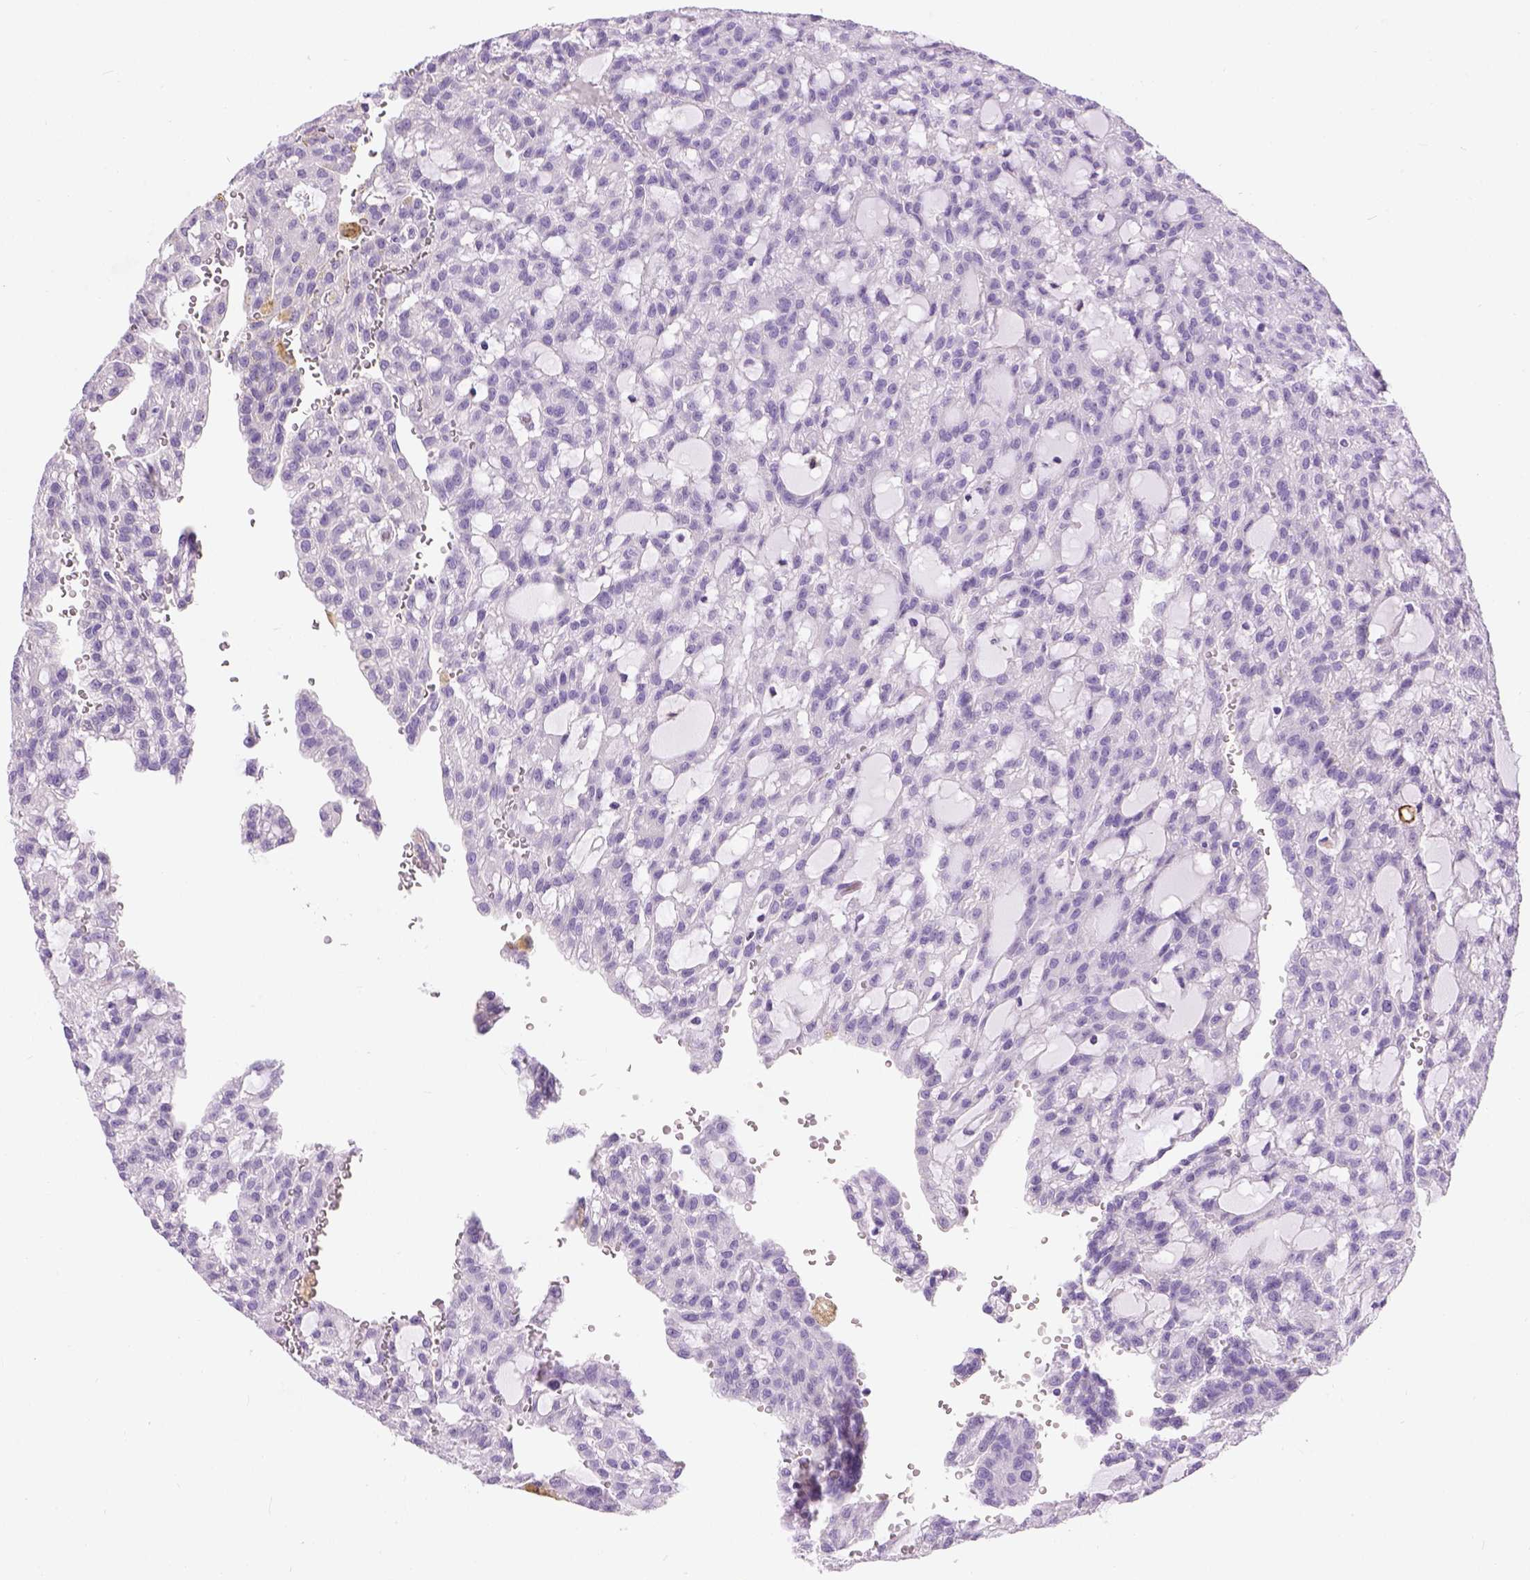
{"staining": {"intensity": "negative", "quantity": "none", "location": "none"}, "tissue": "renal cancer", "cell_type": "Tumor cells", "image_type": "cancer", "snomed": [{"axis": "morphology", "description": "Adenocarcinoma, NOS"}, {"axis": "topography", "description": "Kidney"}], "caption": "This photomicrograph is of renal cancer stained with immunohistochemistry to label a protein in brown with the nuclei are counter-stained blue. There is no staining in tumor cells. (Brightfield microscopy of DAB (3,3'-diaminobenzidine) immunohistochemistry at high magnification).", "gene": "TMEM38A", "patient": {"sex": "male", "age": 63}}